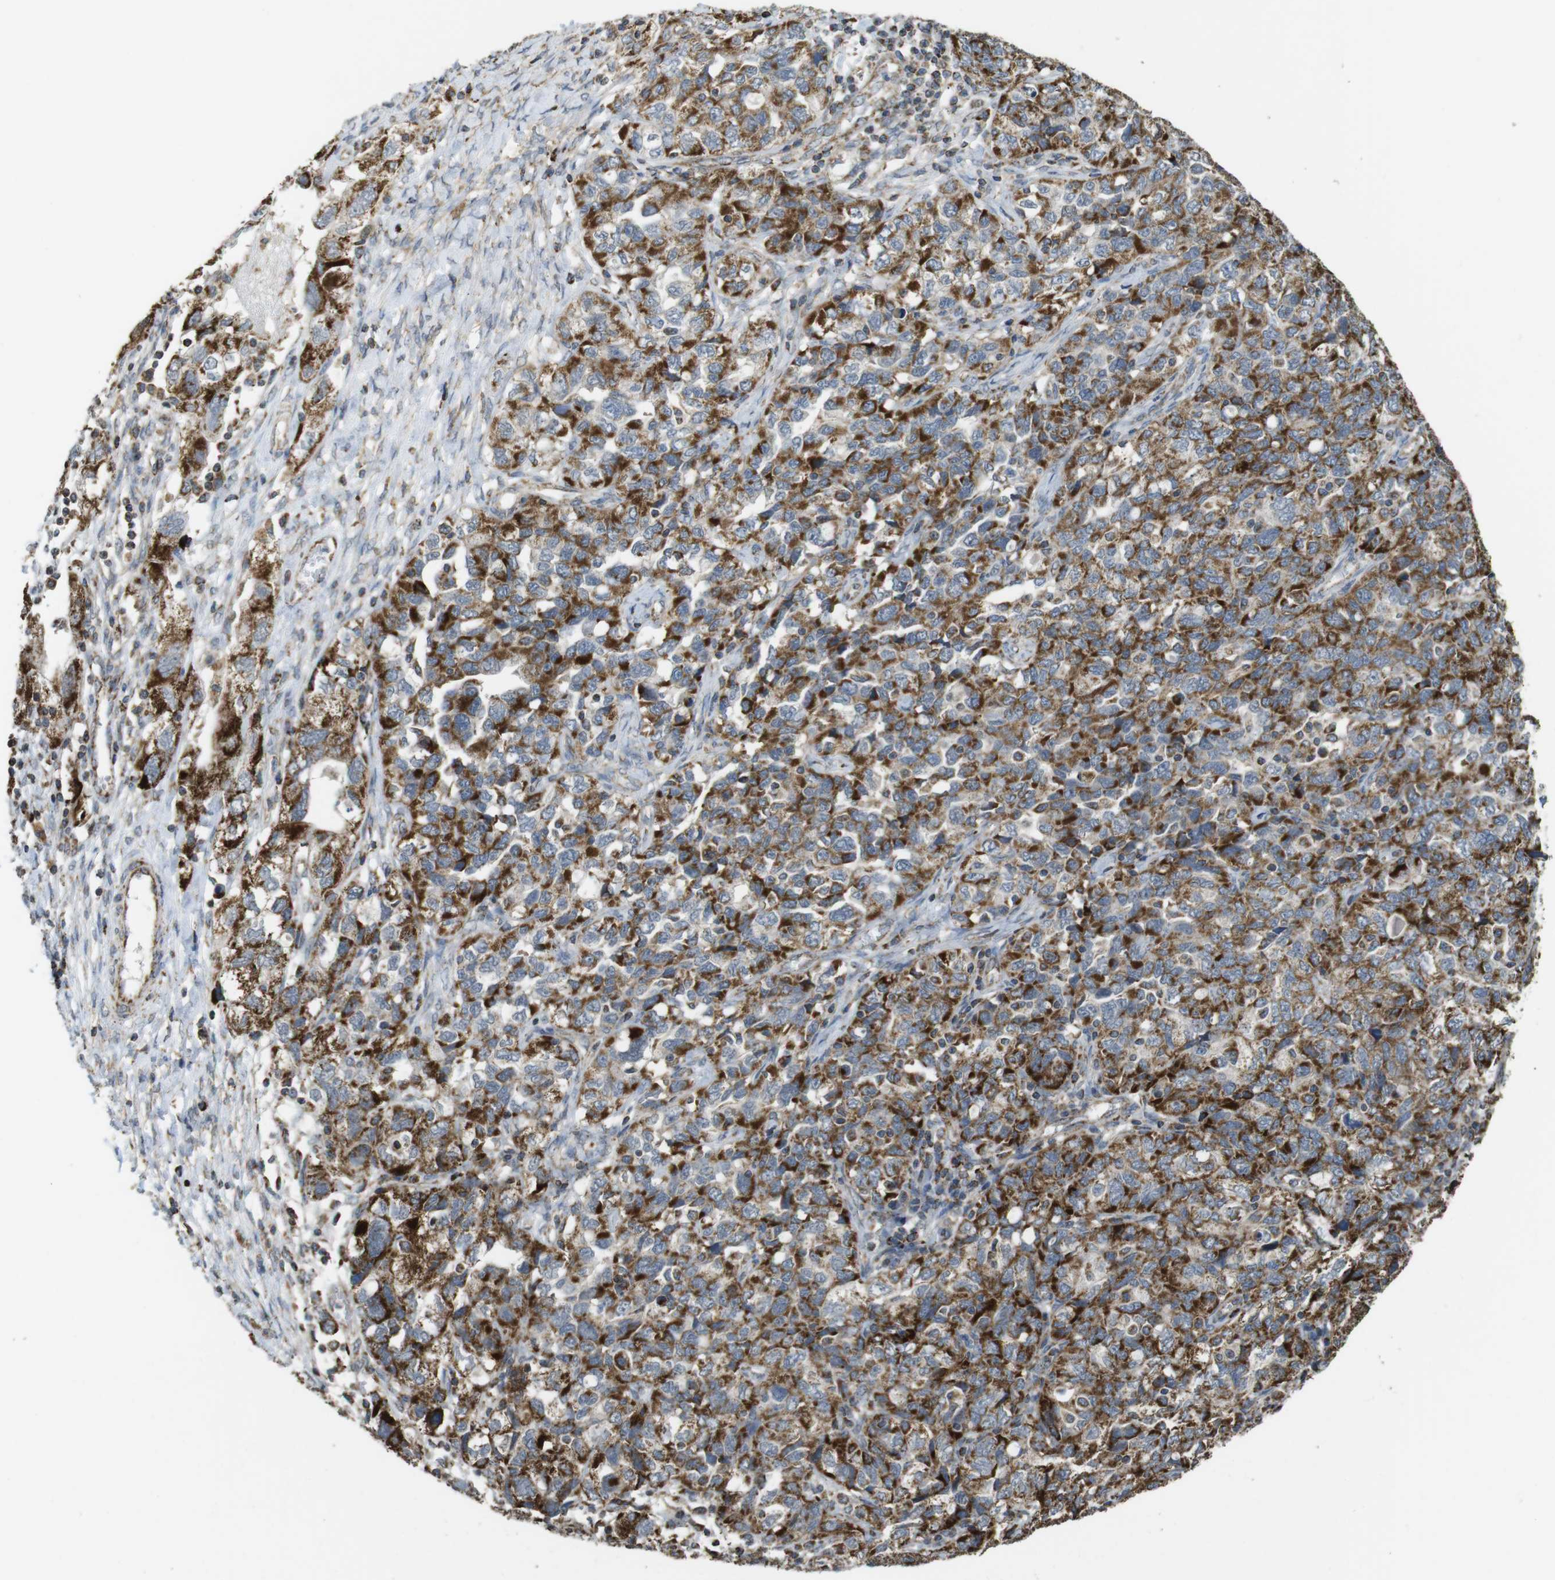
{"staining": {"intensity": "strong", "quantity": ">75%", "location": "cytoplasmic/membranous"}, "tissue": "ovarian cancer", "cell_type": "Tumor cells", "image_type": "cancer", "snomed": [{"axis": "morphology", "description": "Carcinoma, NOS"}, {"axis": "morphology", "description": "Cystadenocarcinoma, serous, NOS"}, {"axis": "topography", "description": "Ovary"}], "caption": "The photomicrograph demonstrates staining of ovarian cancer (serous cystadenocarcinoma), revealing strong cytoplasmic/membranous protein positivity (brown color) within tumor cells. Nuclei are stained in blue.", "gene": "CALHM2", "patient": {"sex": "female", "age": 69}}